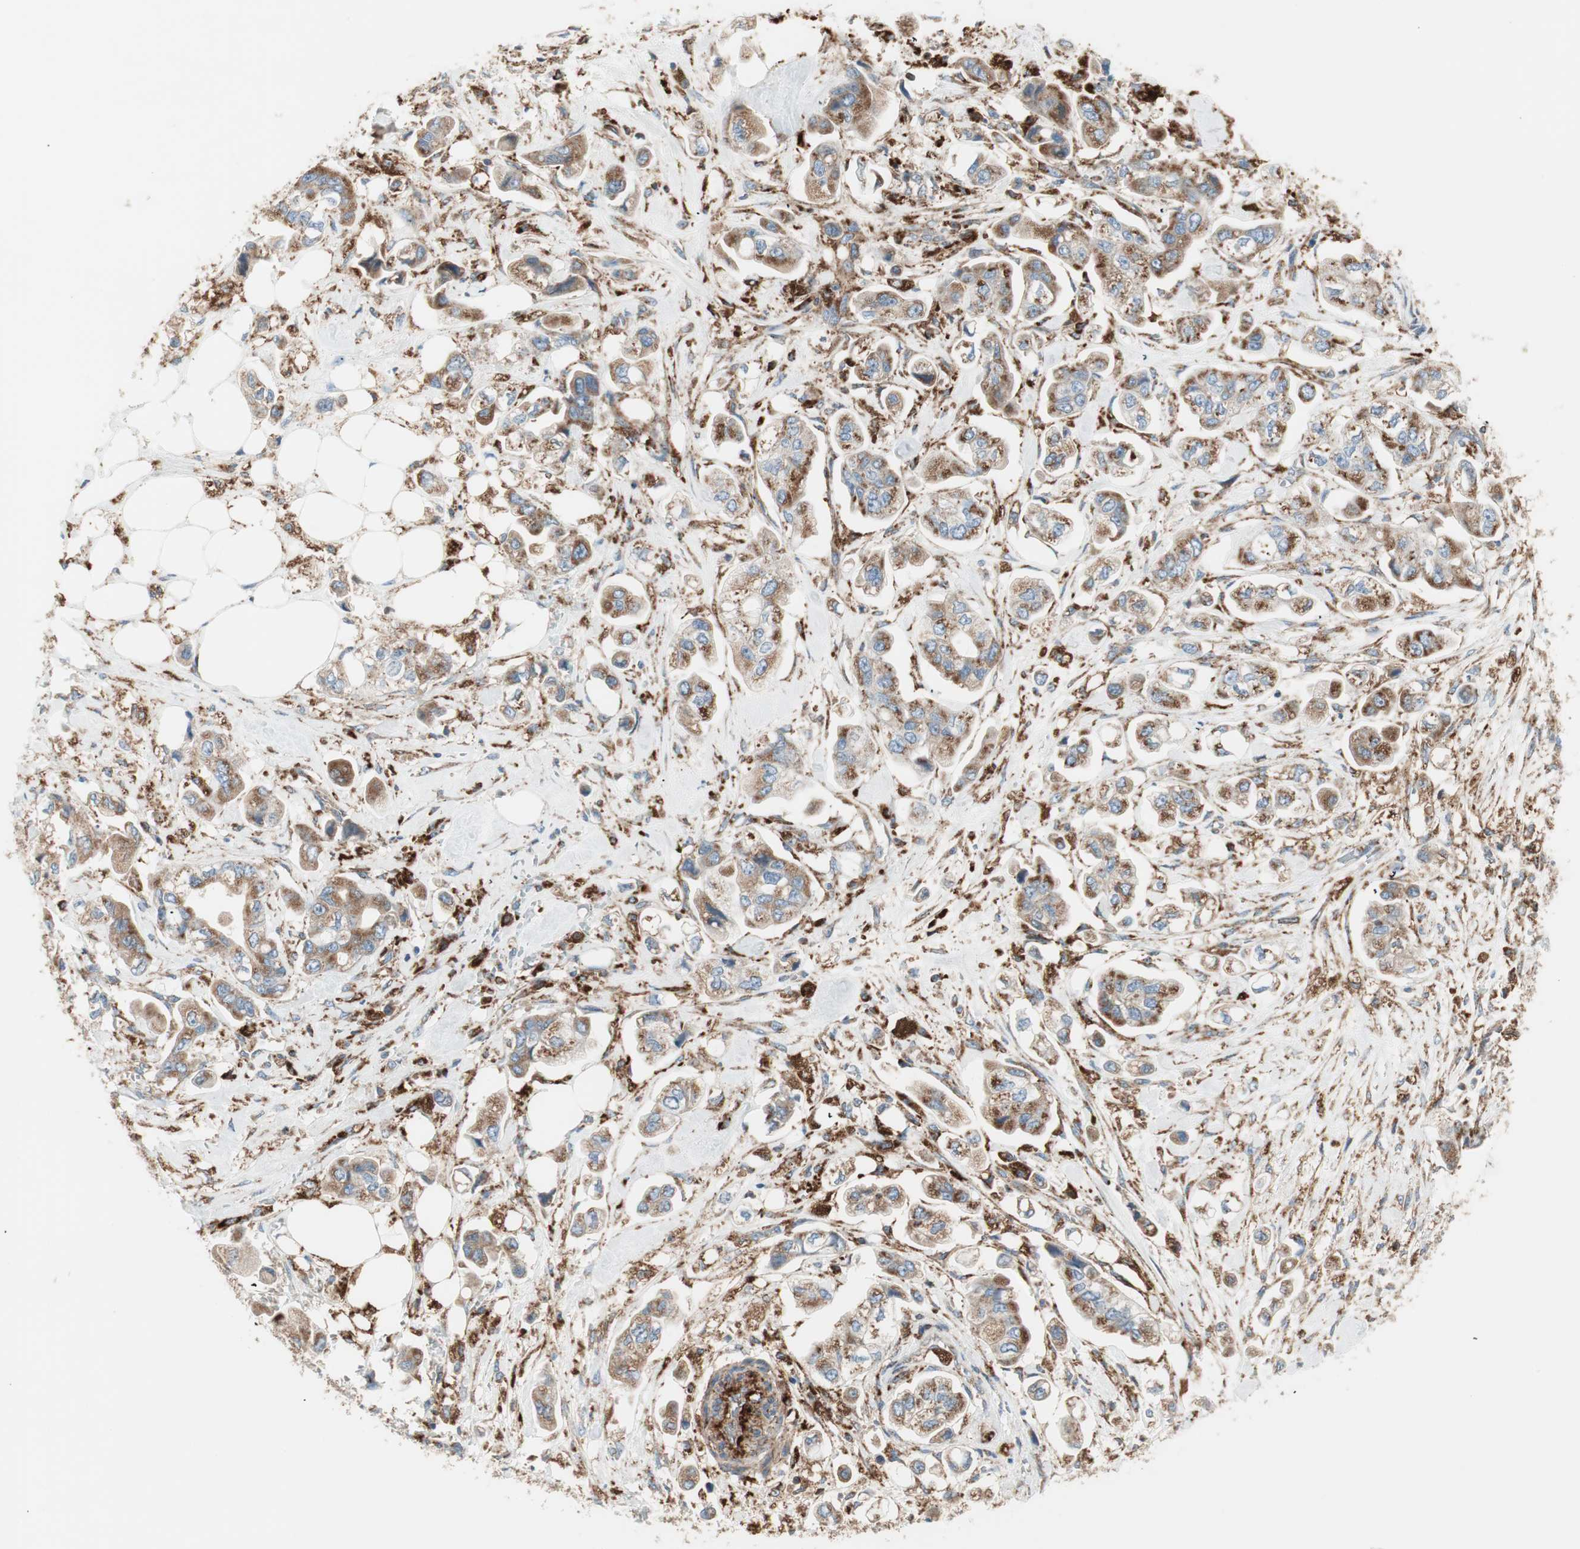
{"staining": {"intensity": "weak", "quantity": ">75%", "location": "cytoplasmic/membranous"}, "tissue": "stomach cancer", "cell_type": "Tumor cells", "image_type": "cancer", "snomed": [{"axis": "morphology", "description": "Adenocarcinoma, NOS"}, {"axis": "topography", "description": "Stomach"}], "caption": "A brown stain highlights weak cytoplasmic/membranous expression of a protein in human stomach cancer tumor cells. The staining is performed using DAB (3,3'-diaminobenzidine) brown chromogen to label protein expression. The nuclei are counter-stained blue using hematoxylin.", "gene": "ATP6V1G1", "patient": {"sex": "male", "age": 62}}